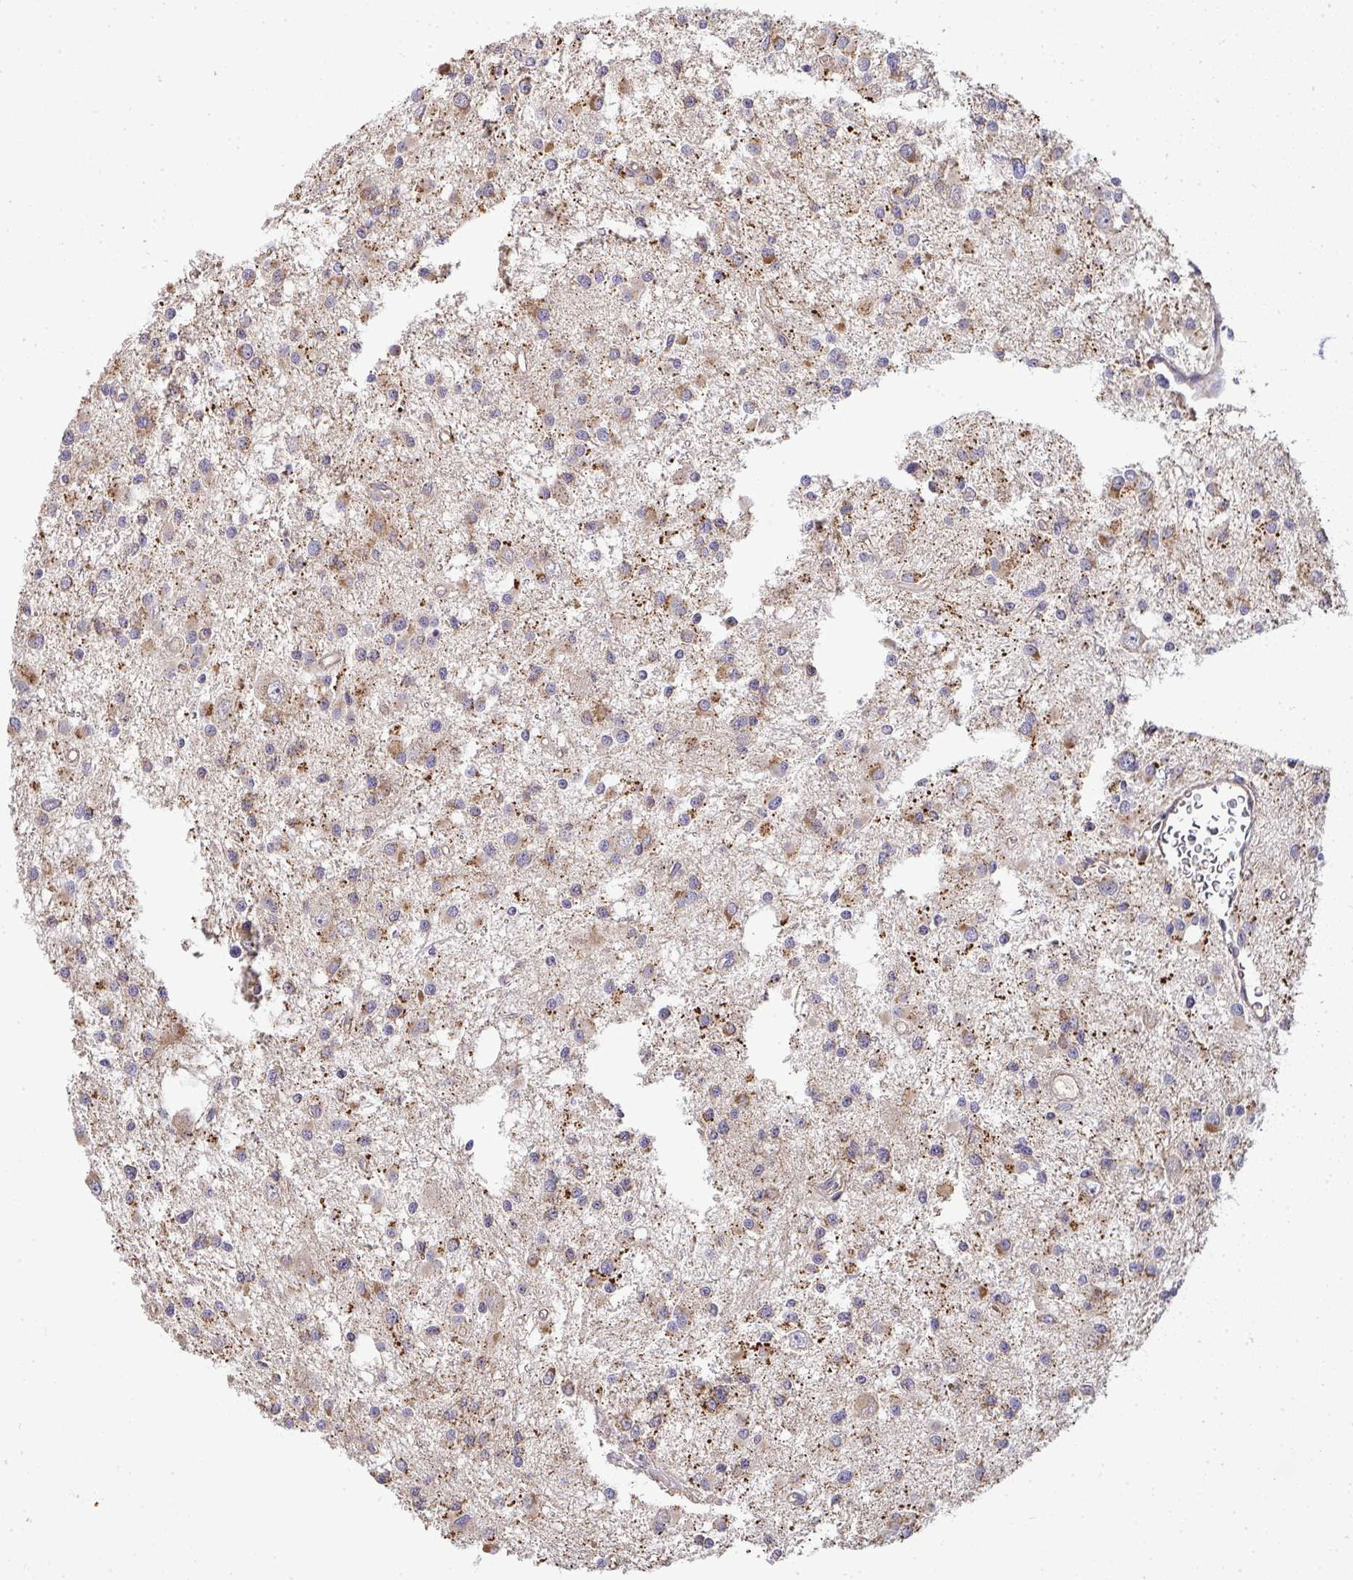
{"staining": {"intensity": "weak", "quantity": "<25%", "location": "cytoplasmic/membranous"}, "tissue": "glioma", "cell_type": "Tumor cells", "image_type": "cancer", "snomed": [{"axis": "morphology", "description": "Glioma, malignant, High grade"}, {"axis": "topography", "description": "Brain"}], "caption": "Histopathology image shows no protein positivity in tumor cells of glioma tissue. Nuclei are stained in blue.", "gene": "B4GALT6", "patient": {"sex": "male", "age": 54}}